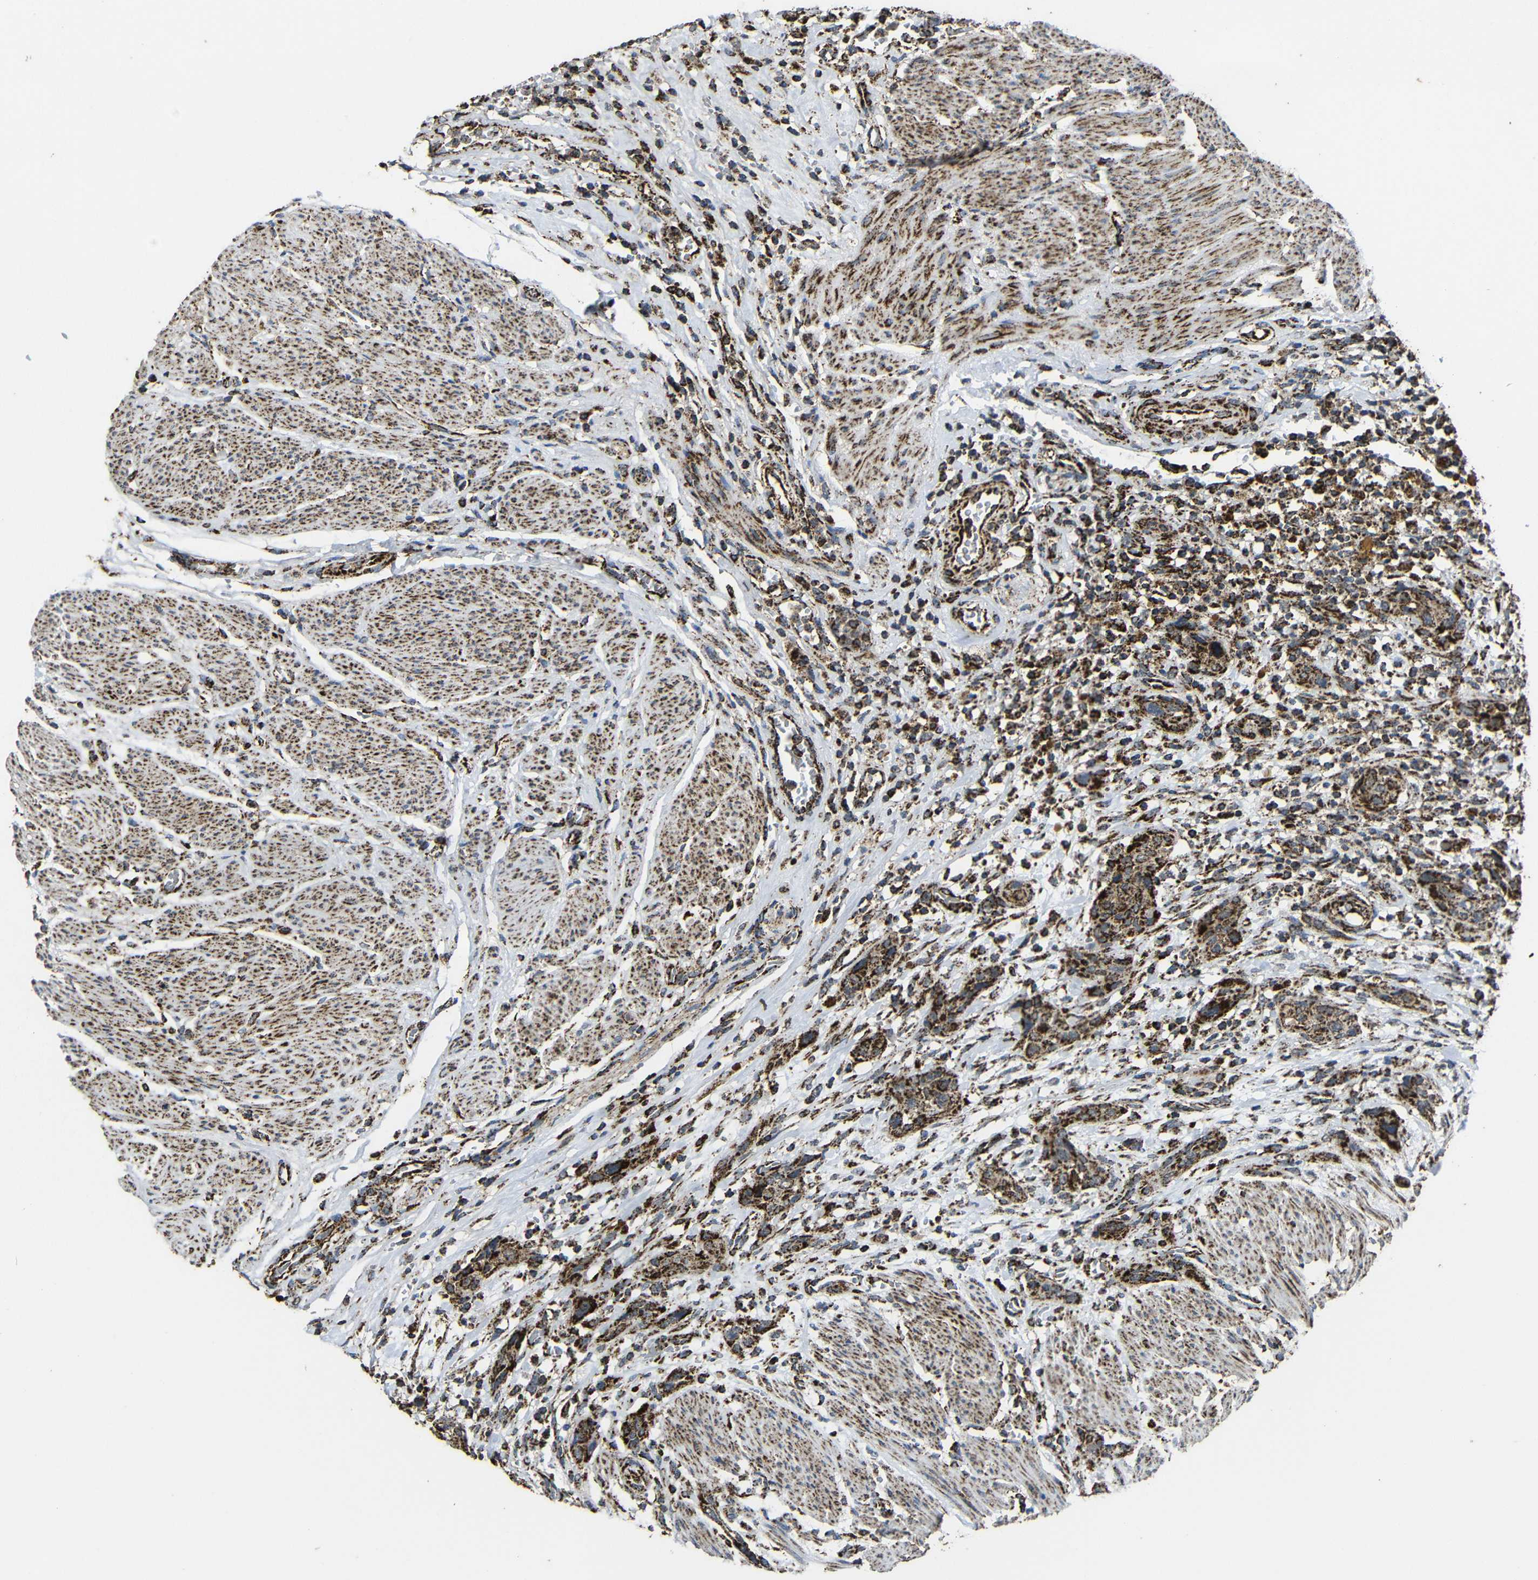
{"staining": {"intensity": "moderate", "quantity": ">75%", "location": "cytoplasmic/membranous"}, "tissue": "urothelial cancer", "cell_type": "Tumor cells", "image_type": "cancer", "snomed": [{"axis": "morphology", "description": "Urothelial carcinoma, High grade"}, {"axis": "topography", "description": "Urinary bladder"}], "caption": "A histopathology image of urothelial cancer stained for a protein exhibits moderate cytoplasmic/membranous brown staining in tumor cells. (brown staining indicates protein expression, while blue staining denotes nuclei).", "gene": "ATP5F1A", "patient": {"sex": "male", "age": 35}}